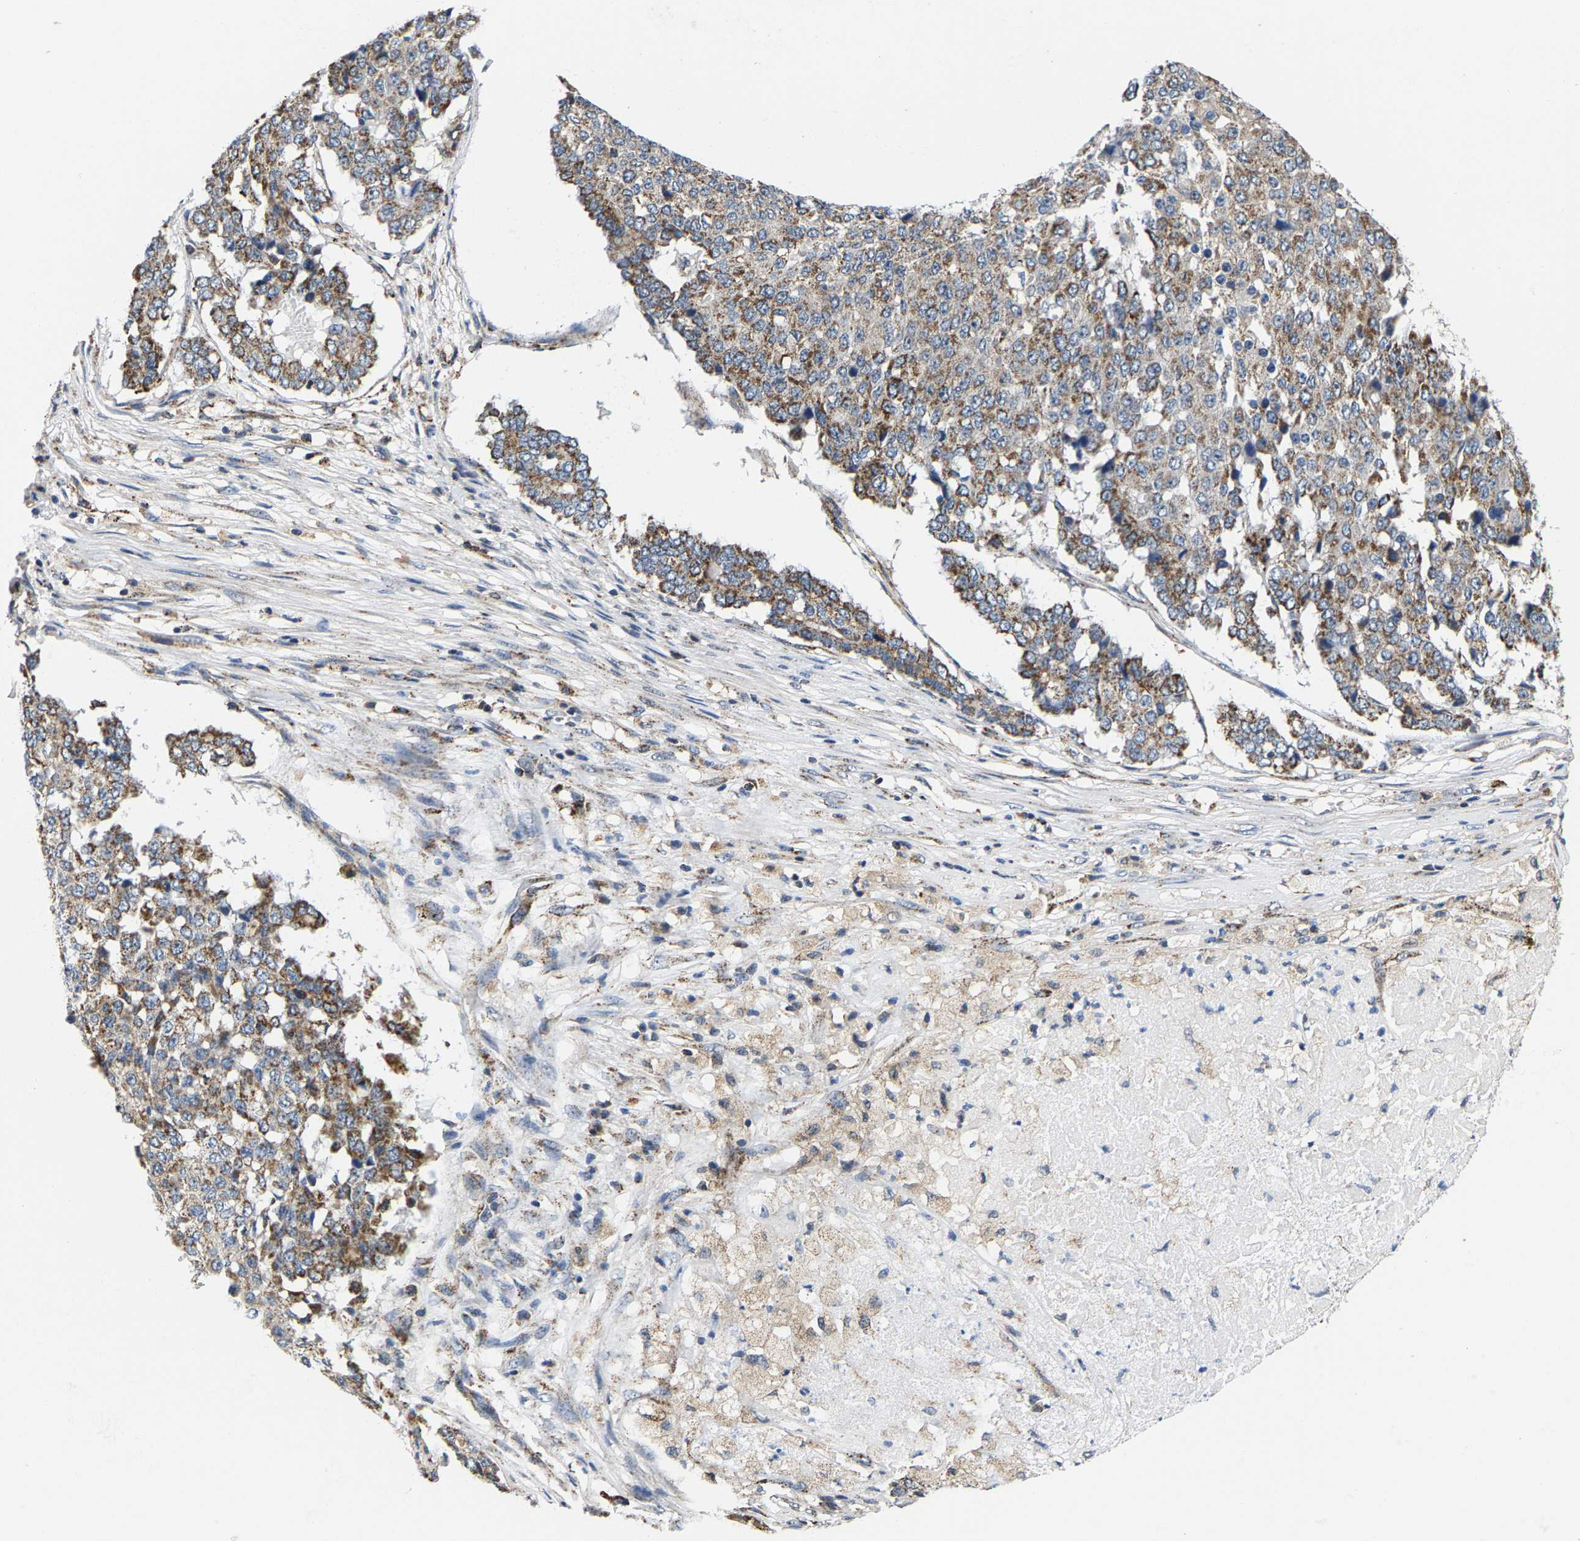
{"staining": {"intensity": "moderate", "quantity": "25%-75%", "location": "cytoplasmic/membranous"}, "tissue": "pancreatic cancer", "cell_type": "Tumor cells", "image_type": "cancer", "snomed": [{"axis": "morphology", "description": "Adenocarcinoma, NOS"}, {"axis": "topography", "description": "Pancreas"}], "caption": "Brown immunohistochemical staining in human adenocarcinoma (pancreatic) shows moderate cytoplasmic/membranous staining in approximately 25%-75% of tumor cells. Using DAB (3,3'-diaminobenzidine) (brown) and hematoxylin (blue) stains, captured at high magnification using brightfield microscopy.", "gene": "SHMT2", "patient": {"sex": "male", "age": 50}}